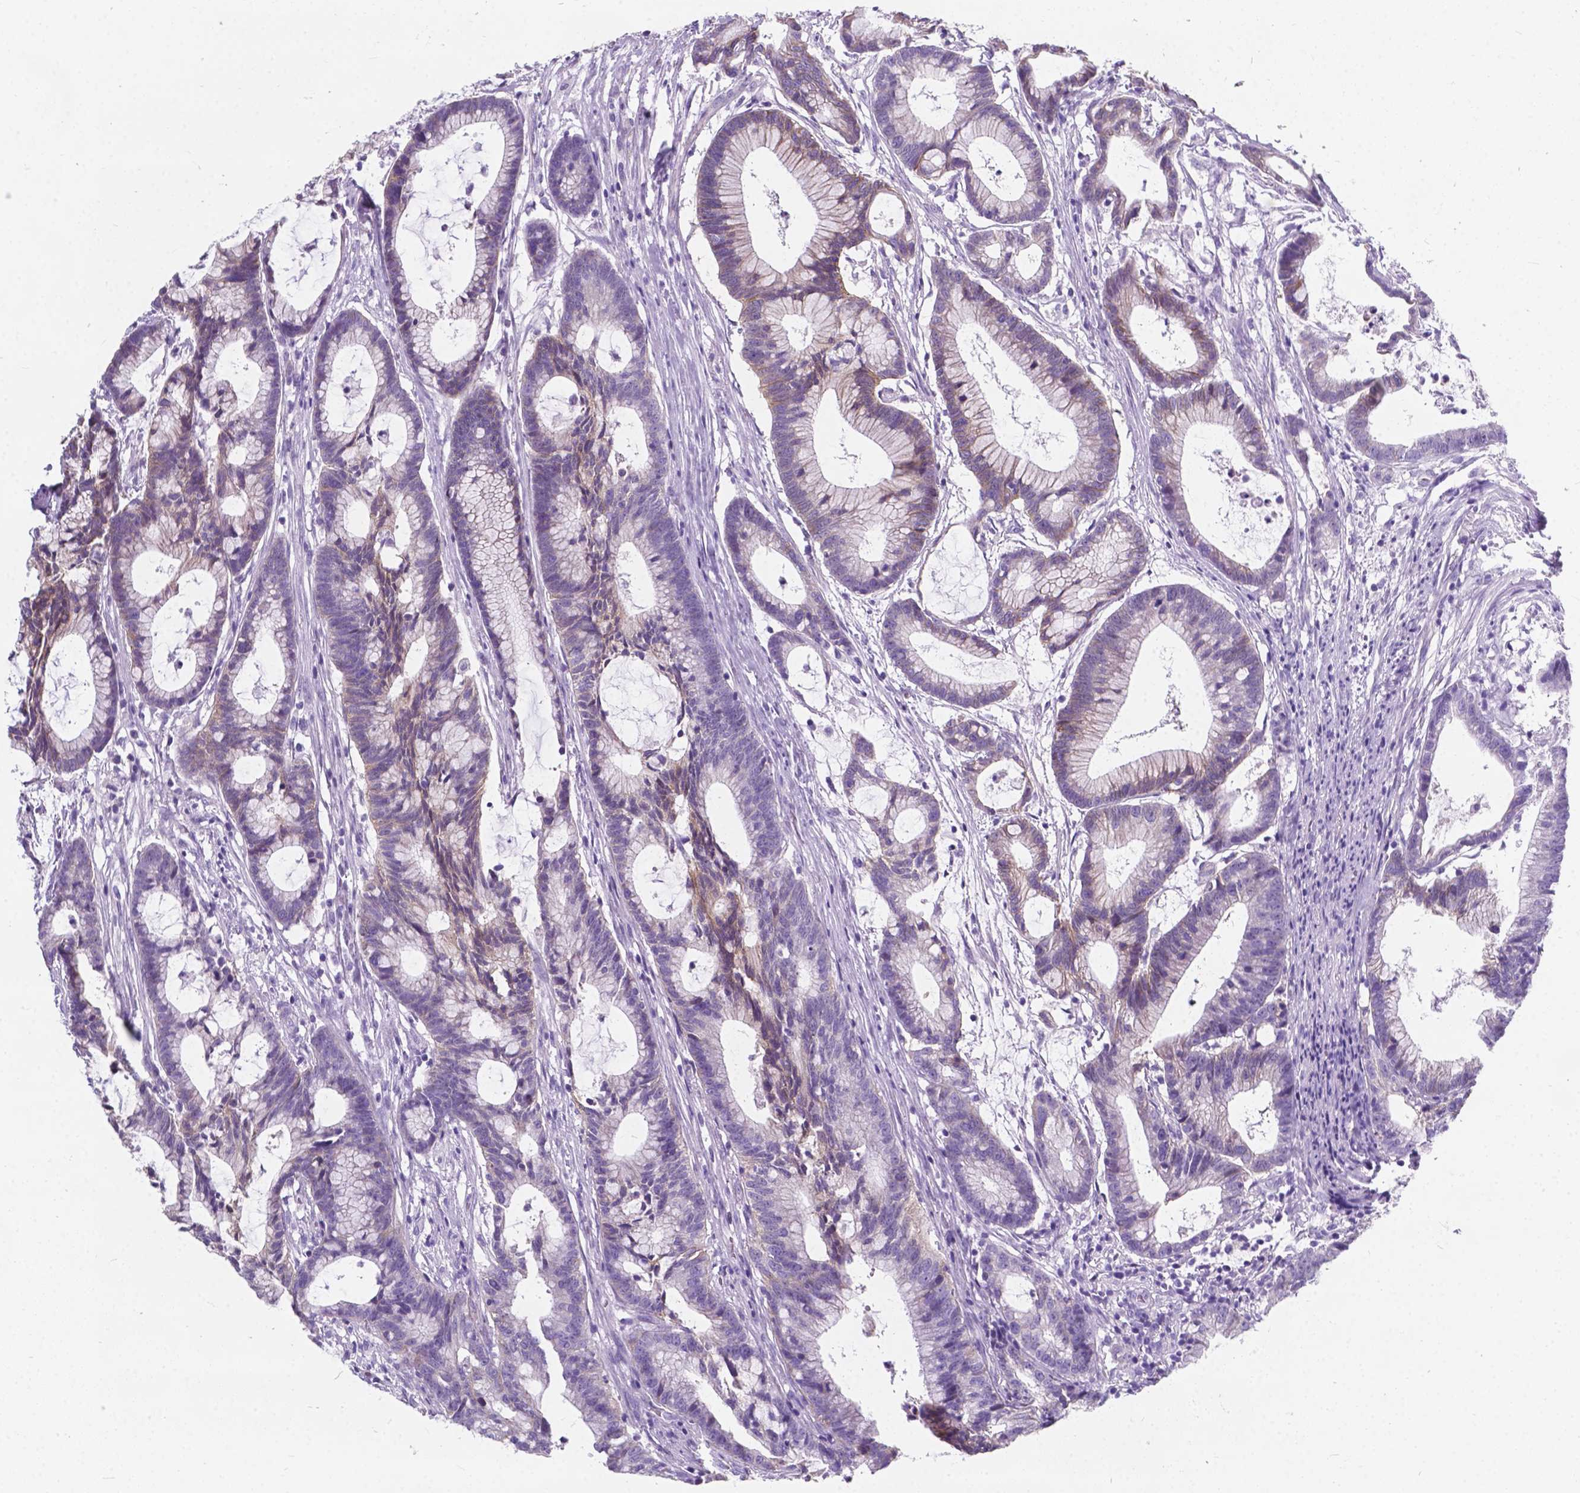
{"staining": {"intensity": "weak", "quantity": "<25%", "location": "cytoplasmic/membranous"}, "tissue": "colorectal cancer", "cell_type": "Tumor cells", "image_type": "cancer", "snomed": [{"axis": "morphology", "description": "Adenocarcinoma, NOS"}, {"axis": "topography", "description": "Colon"}], "caption": "A high-resolution photomicrograph shows IHC staining of colorectal cancer (adenocarcinoma), which demonstrates no significant staining in tumor cells.", "gene": "KIAA0040", "patient": {"sex": "female", "age": 78}}